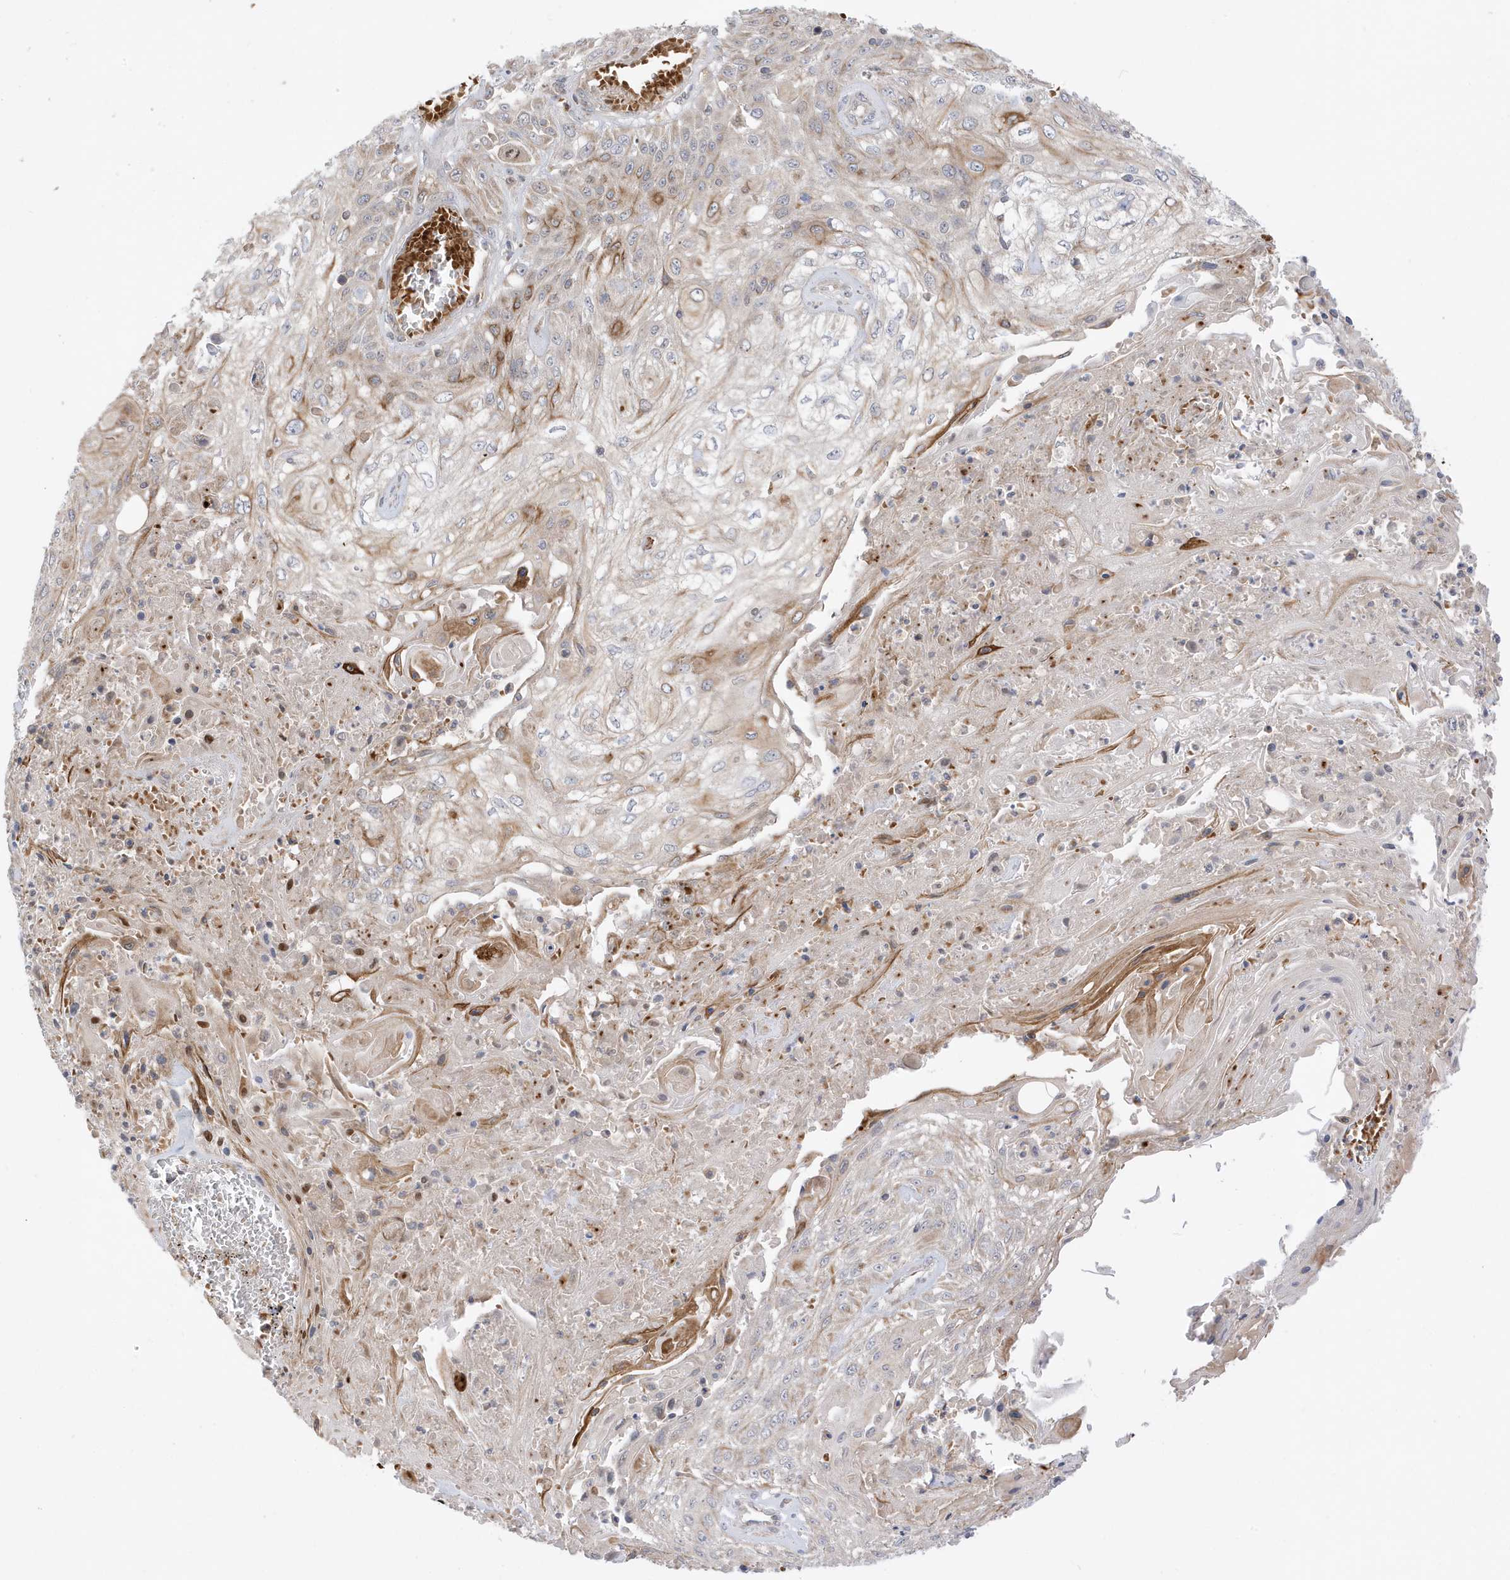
{"staining": {"intensity": "moderate", "quantity": "<25%", "location": "cytoplasmic/membranous"}, "tissue": "skin cancer", "cell_type": "Tumor cells", "image_type": "cancer", "snomed": [{"axis": "morphology", "description": "Squamous cell carcinoma, NOS"}, {"axis": "morphology", "description": "Squamous cell carcinoma, metastatic, NOS"}, {"axis": "topography", "description": "Skin"}, {"axis": "topography", "description": "Lymph node"}], "caption": "Immunohistochemical staining of human skin squamous cell carcinoma demonstrates low levels of moderate cytoplasmic/membranous protein expression in about <25% of tumor cells.", "gene": "NPPC", "patient": {"sex": "male", "age": 75}}